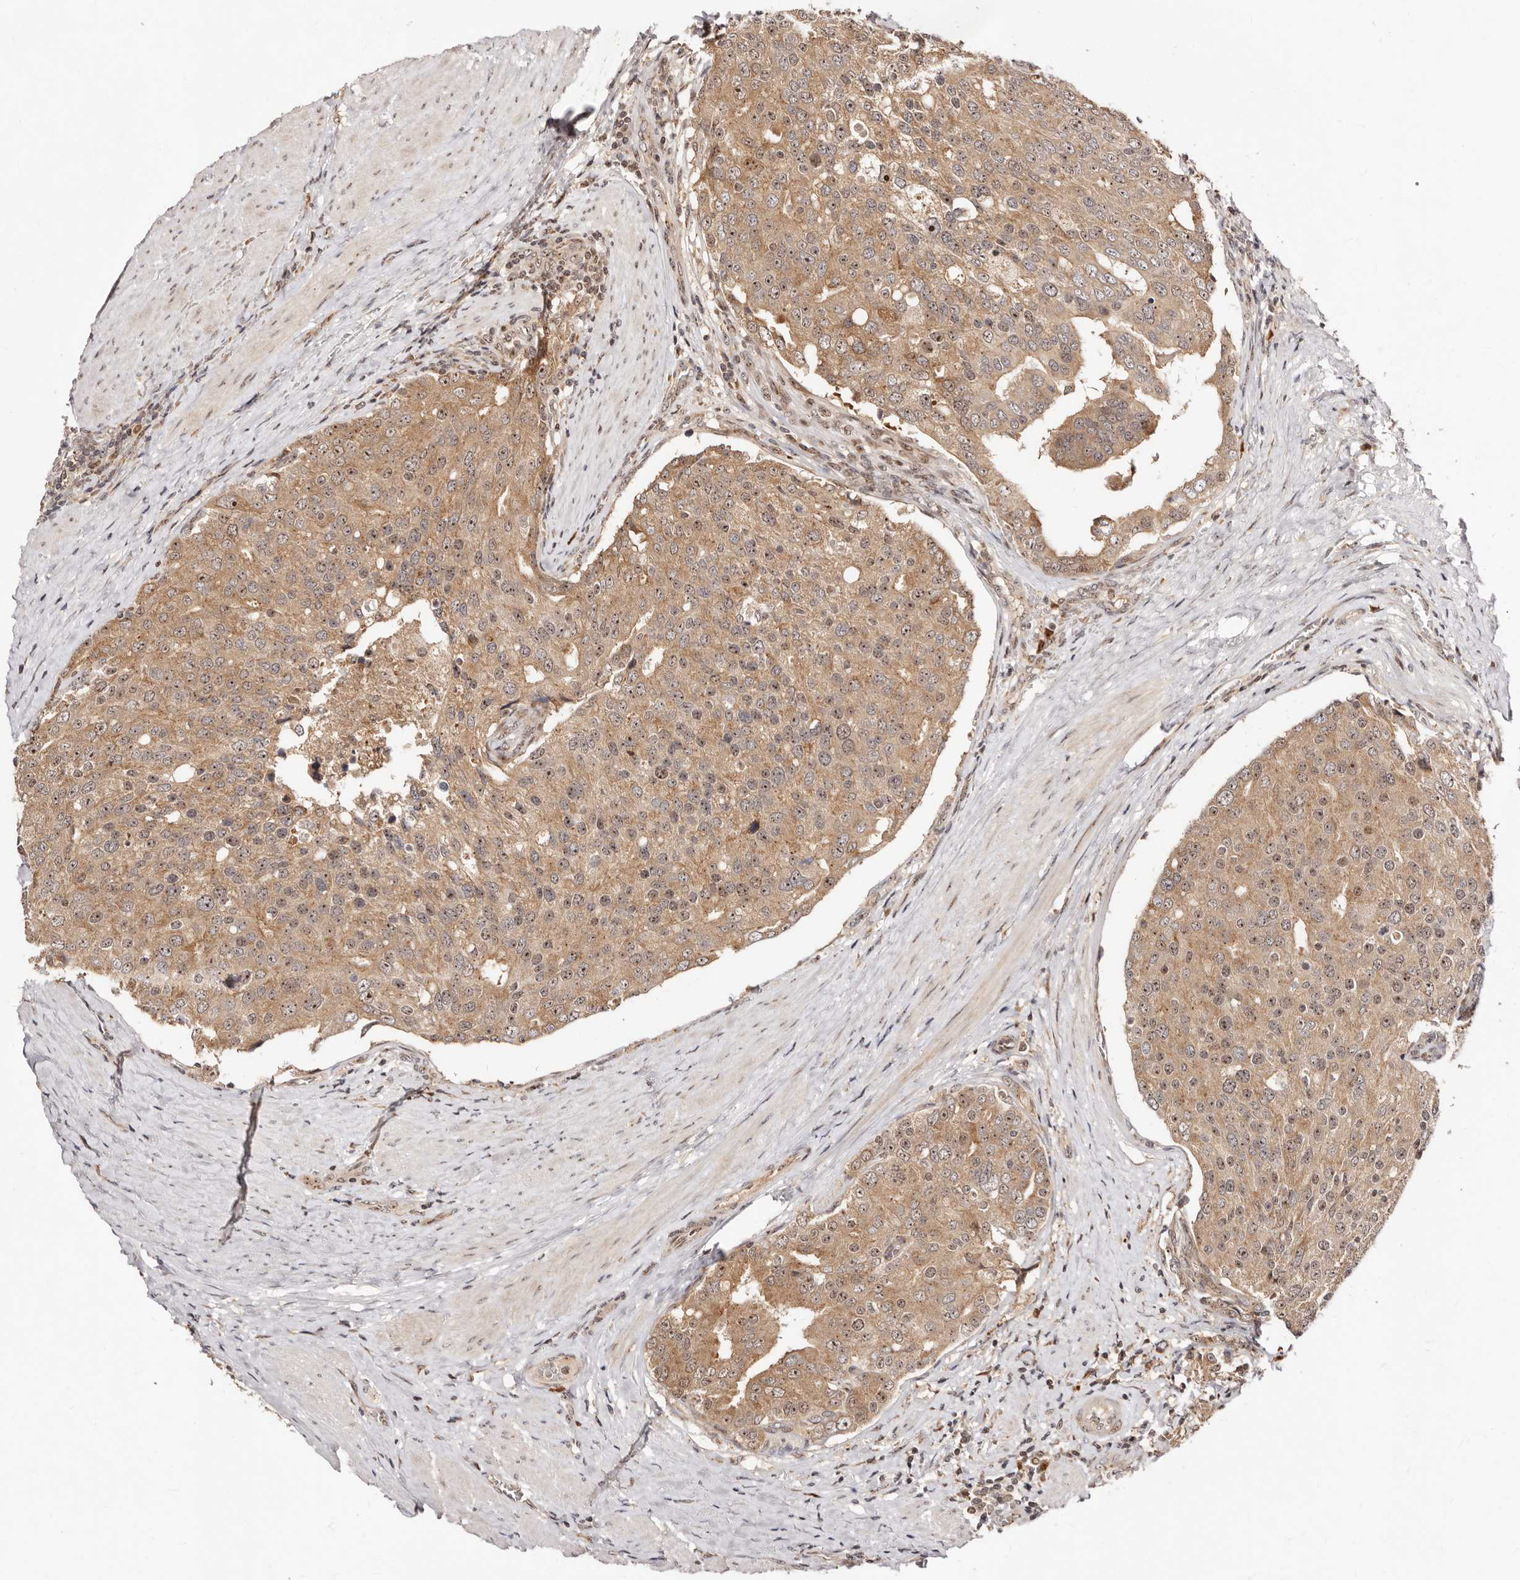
{"staining": {"intensity": "moderate", "quantity": ">75%", "location": "cytoplasmic/membranous"}, "tissue": "prostate cancer", "cell_type": "Tumor cells", "image_type": "cancer", "snomed": [{"axis": "morphology", "description": "Adenocarcinoma, High grade"}, {"axis": "topography", "description": "Prostate"}], "caption": "Protein staining of prostate cancer tissue displays moderate cytoplasmic/membranous staining in approximately >75% of tumor cells.", "gene": "APOL6", "patient": {"sex": "male", "age": 50}}